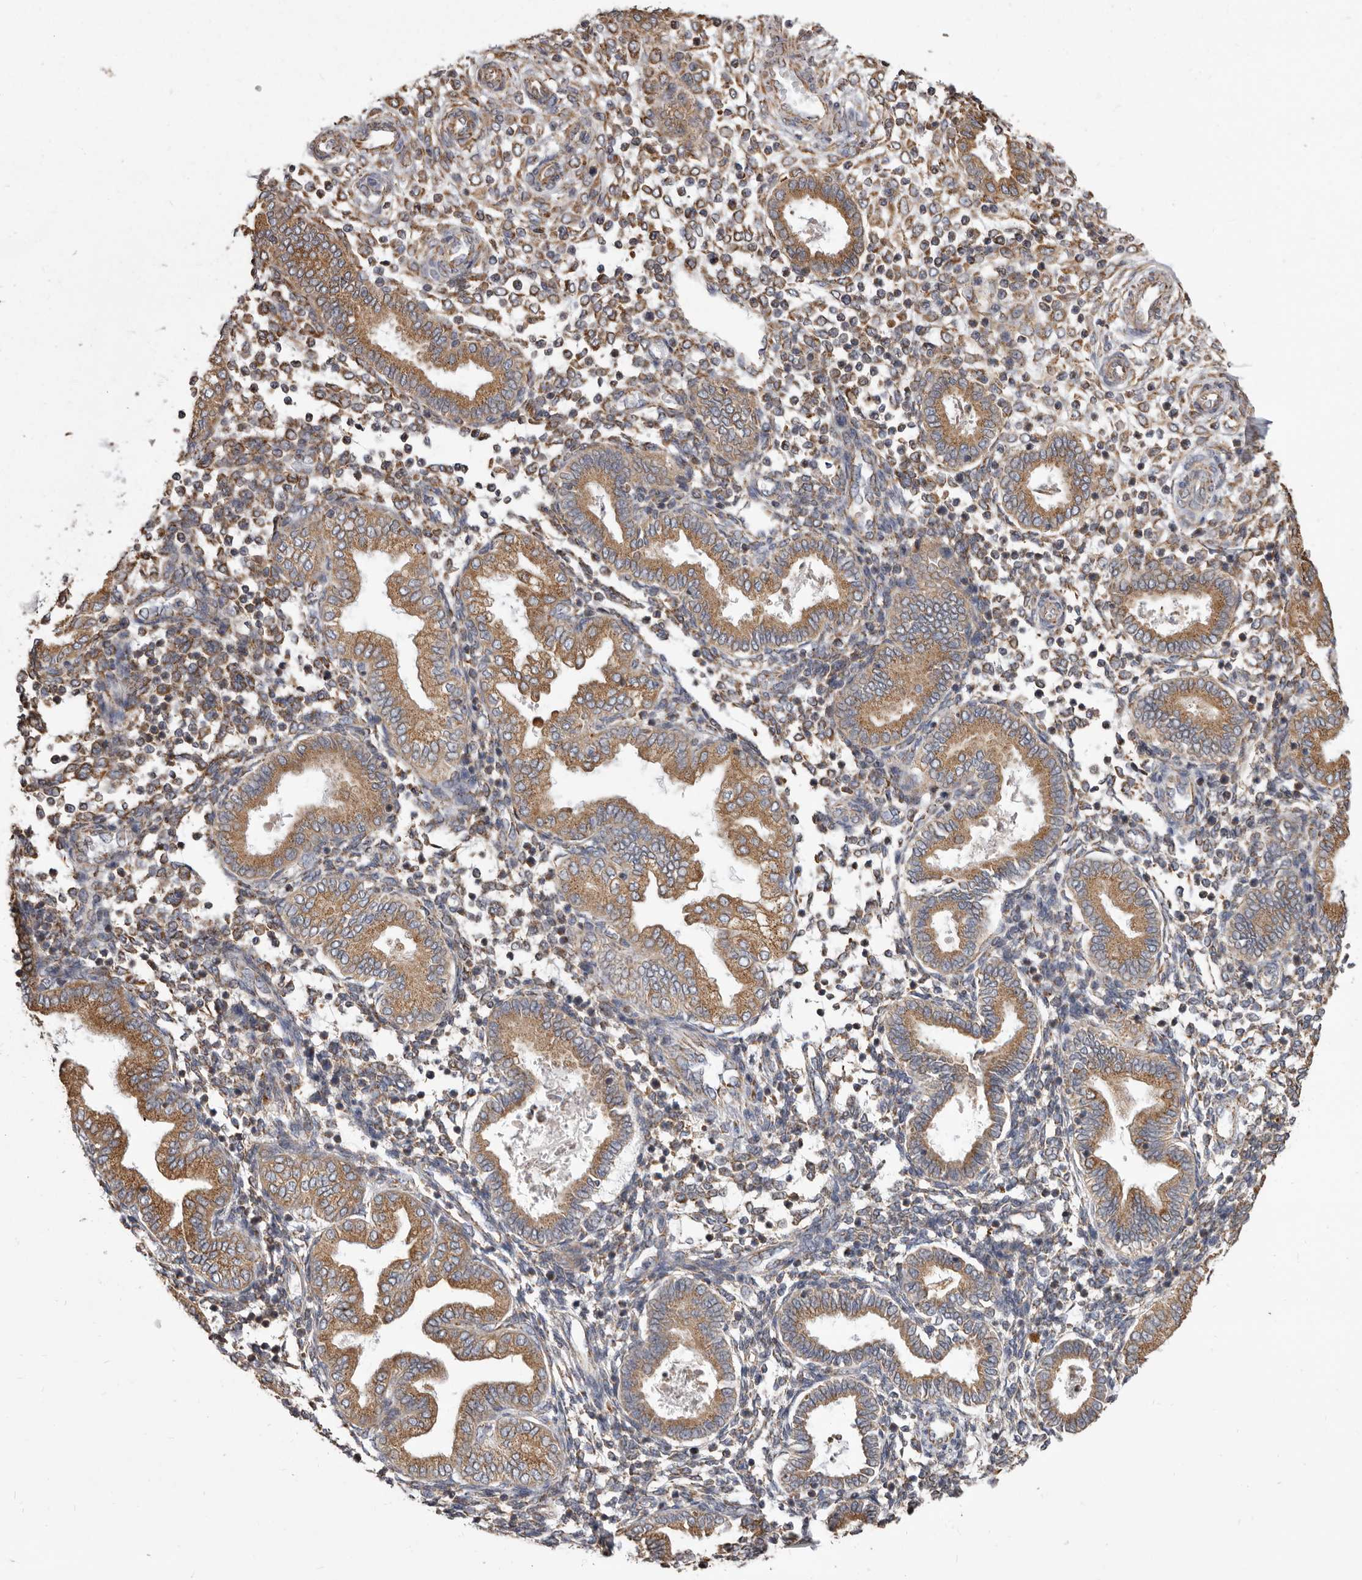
{"staining": {"intensity": "moderate", "quantity": "25%-75%", "location": "cytoplasmic/membranous"}, "tissue": "endometrium", "cell_type": "Cells in endometrial stroma", "image_type": "normal", "snomed": [{"axis": "morphology", "description": "Normal tissue, NOS"}, {"axis": "topography", "description": "Endometrium"}], "caption": "Cells in endometrial stroma reveal medium levels of moderate cytoplasmic/membranous positivity in about 25%-75% of cells in benign endometrium.", "gene": "CDK5RAP3", "patient": {"sex": "female", "age": 53}}